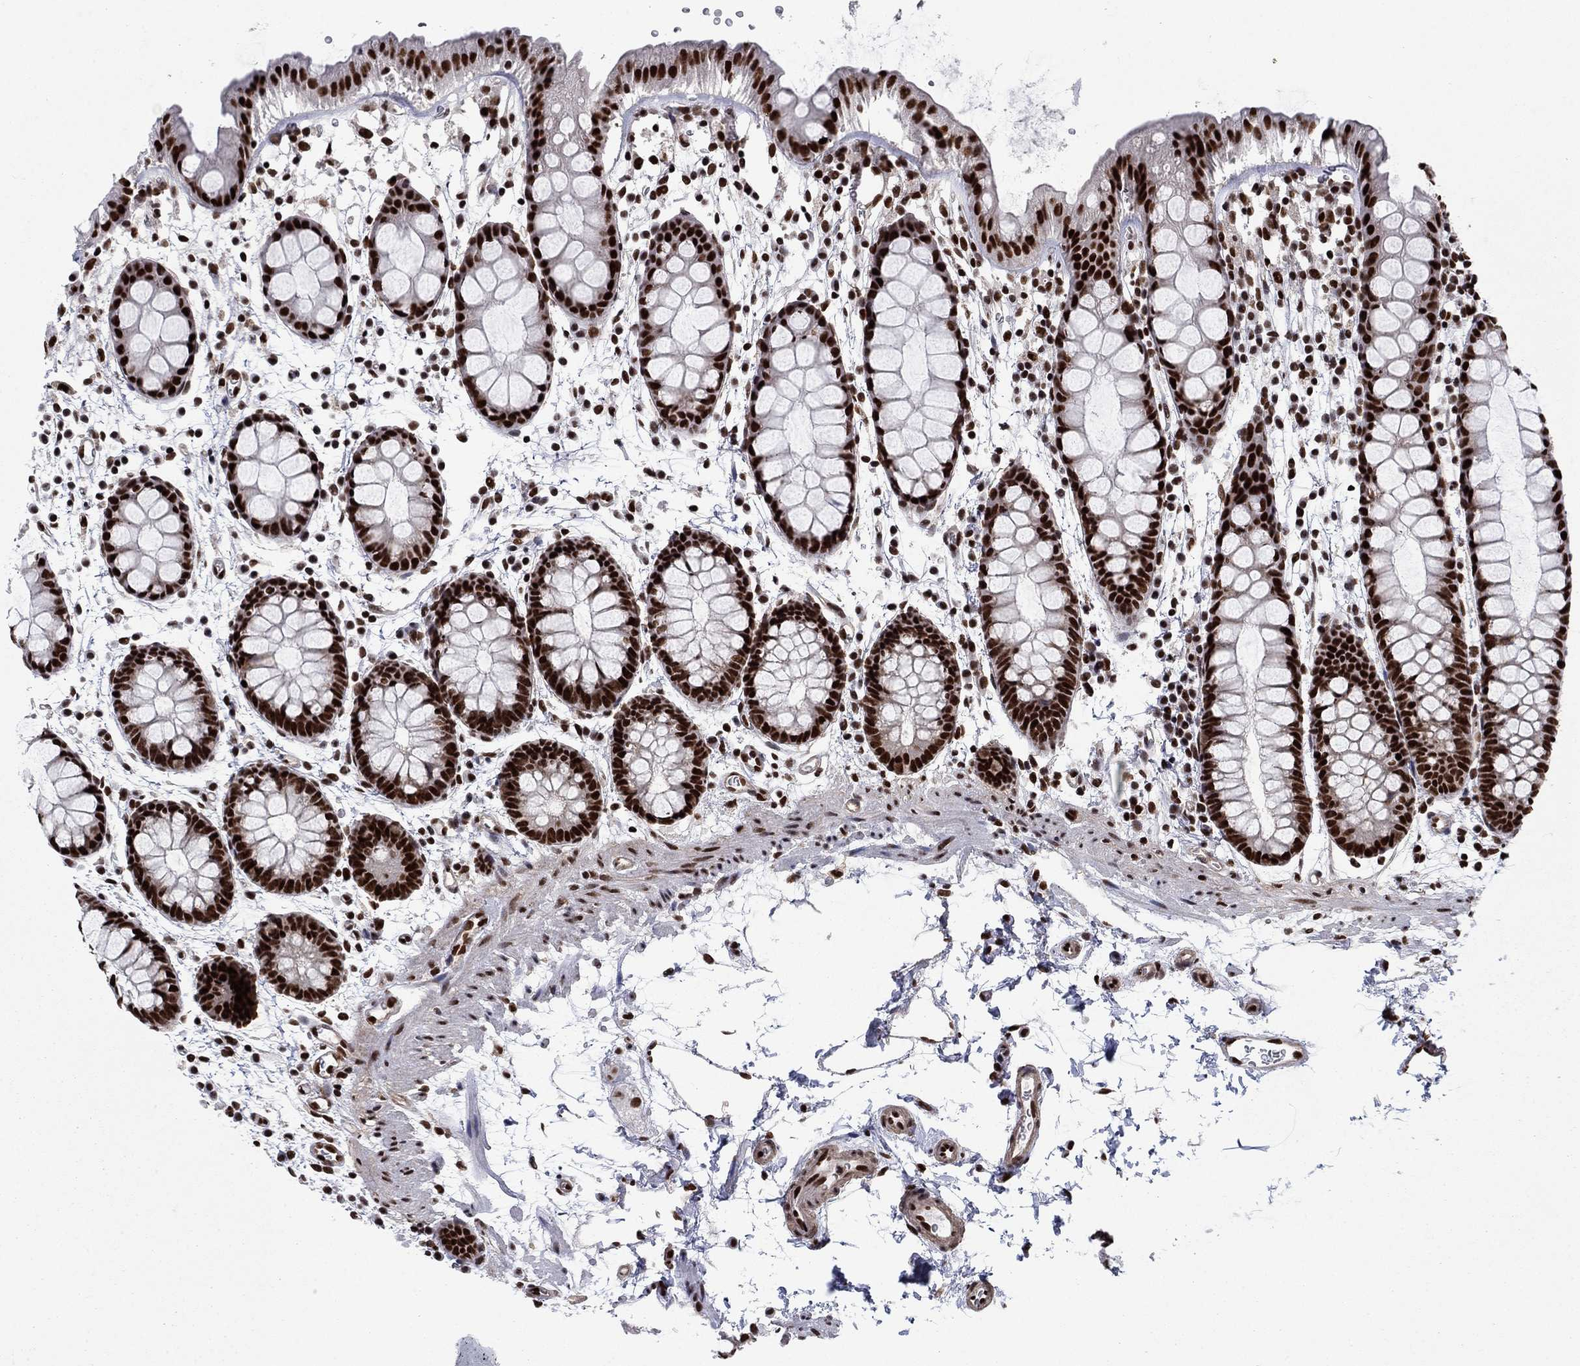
{"staining": {"intensity": "strong", "quantity": ">75%", "location": "nuclear"}, "tissue": "rectum", "cell_type": "Glandular cells", "image_type": "normal", "snomed": [{"axis": "morphology", "description": "Normal tissue, NOS"}, {"axis": "topography", "description": "Rectum"}], "caption": "IHC (DAB (3,3'-diaminobenzidine)) staining of normal rectum reveals strong nuclear protein staining in approximately >75% of glandular cells. (brown staining indicates protein expression, while blue staining denotes nuclei).", "gene": "RPRD1B", "patient": {"sex": "male", "age": 57}}